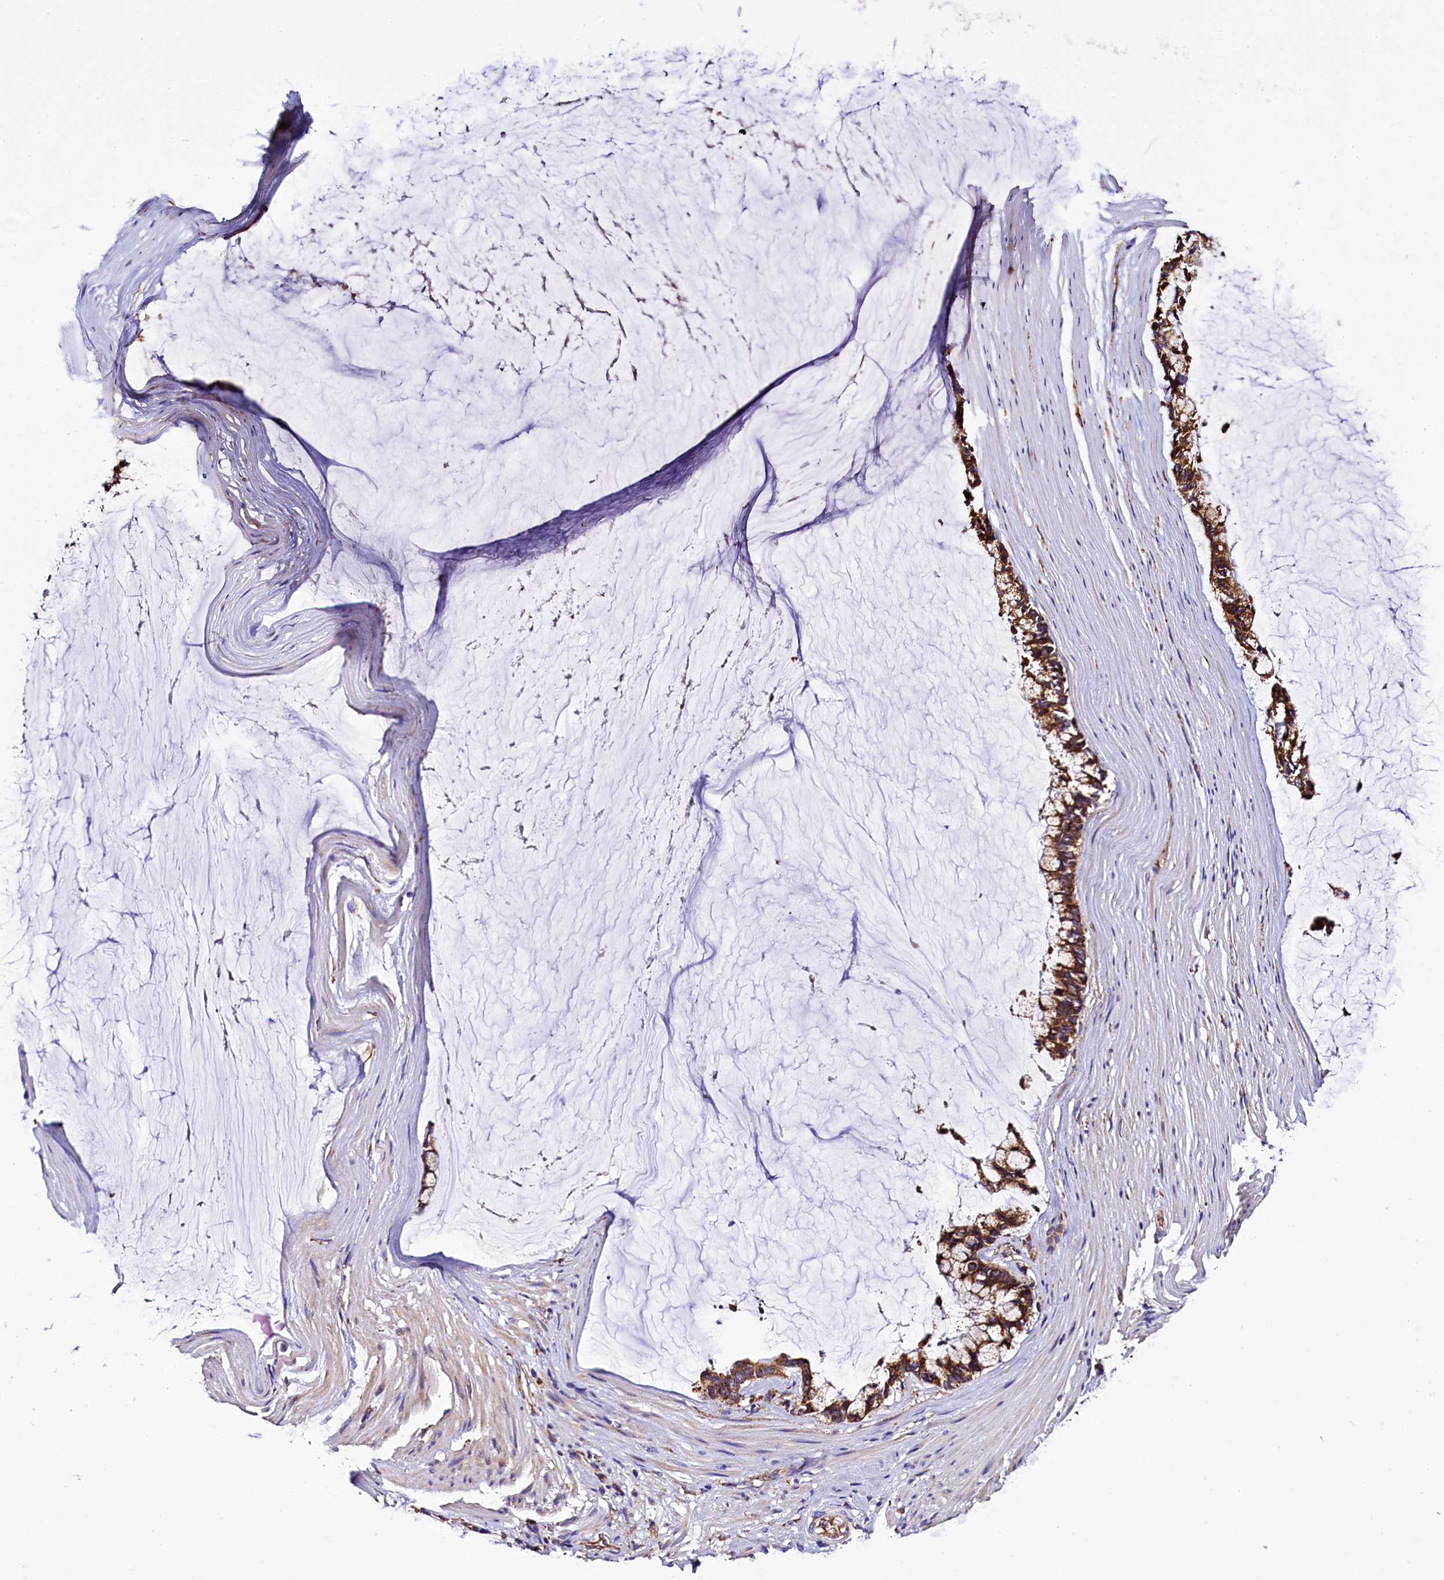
{"staining": {"intensity": "moderate", "quantity": ">75%", "location": "cytoplasmic/membranous"}, "tissue": "ovarian cancer", "cell_type": "Tumor cells", "image_type": "cancer", "snomed": [{"axis": "morphology", "description": "Cystadenocarcinoma, mucinous, NOS"}, {"axis": "topography", "description": "Ovary"}], "caption": "High-power microscopy captured an IHC micrograph of ovarian cancer (mucinous cystadenocarcinoma), revealing moderate cytoplasmic/membranous staining in about >75% of tumor cells.", "gene": "CAPS2", "patient": {"sex": "female", "age": 39}}